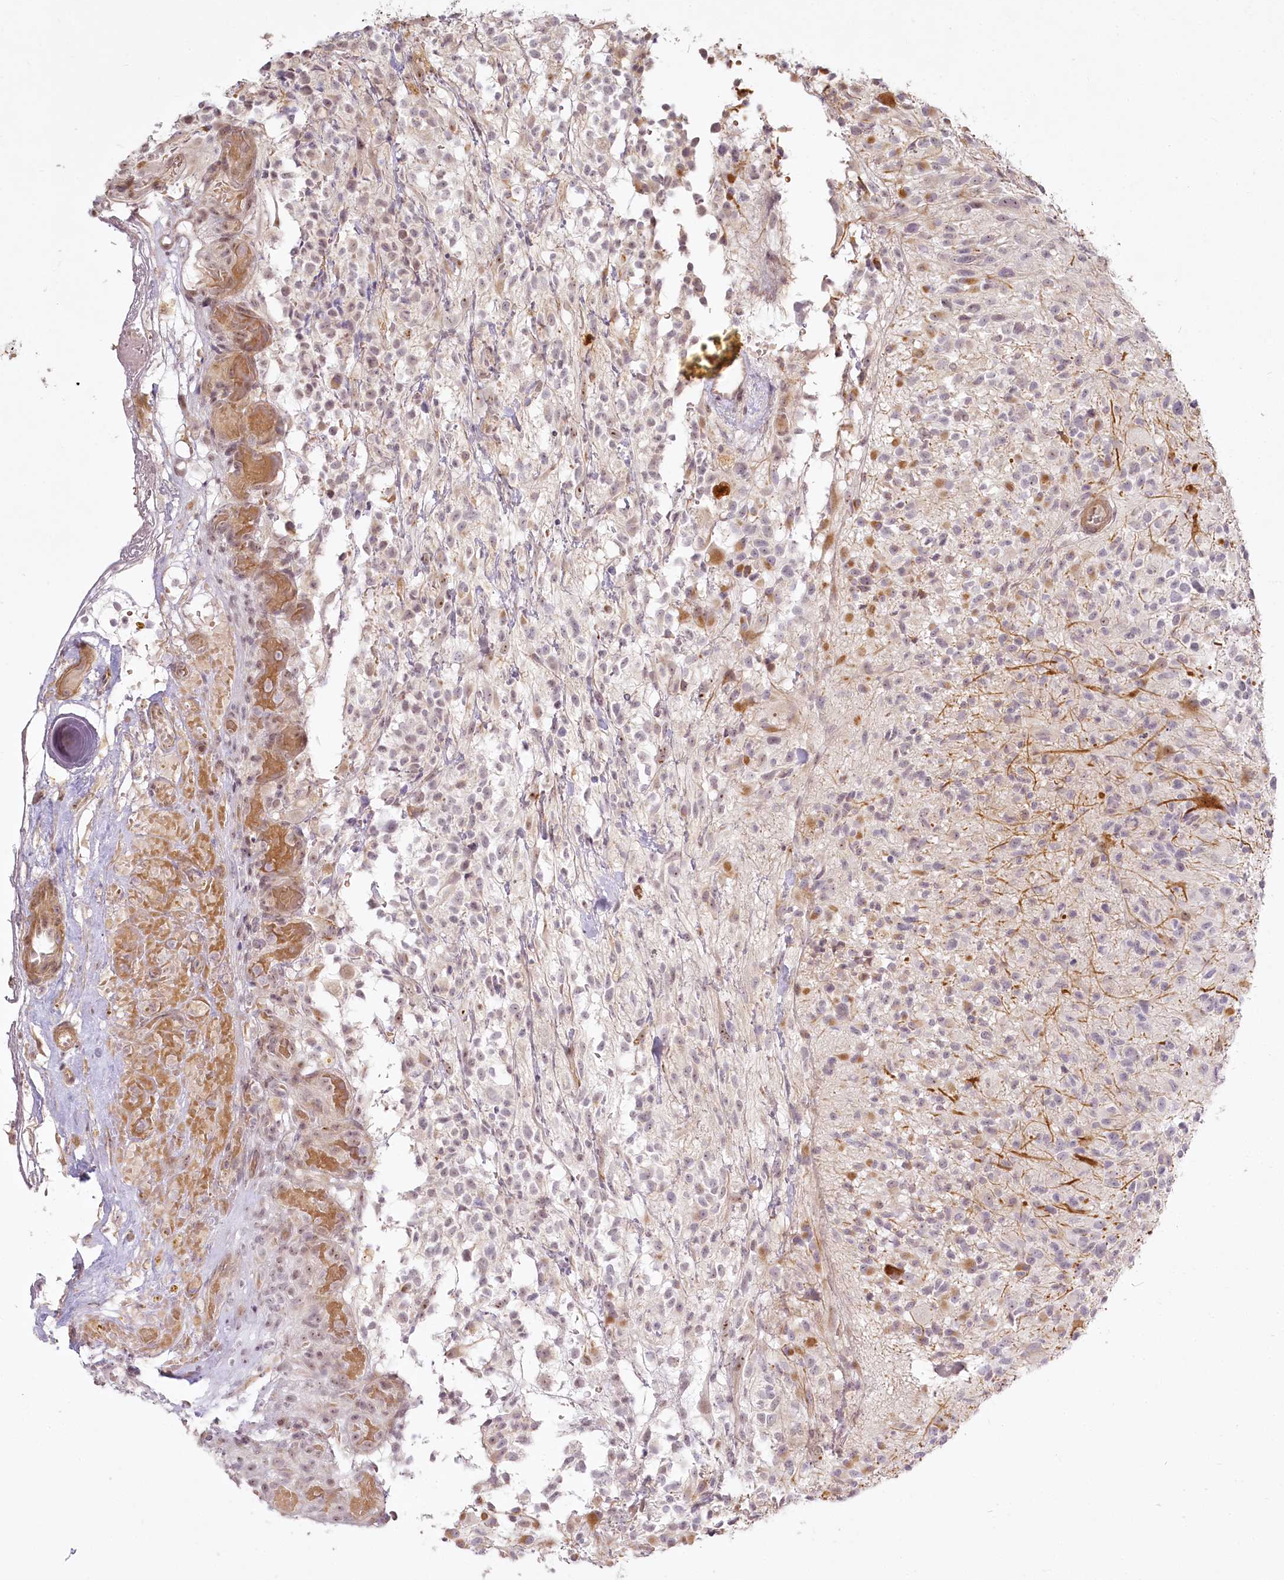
{"staining": {"intensity": "weak", "quantity": "<25%", "location": "nuclear"}, "tissue": "glioma", "cell_type": "Tumor cells", "image_type": "cancer", "snomed": [{"axis": "morphology", "description": "Glioma, malignant, High grade"}, {"axis": "morphology", "description": "Glioblastoma, NOS"}, {"axis": "topography", "description": "Brain"}], "caption": "High power microscopy micrograph of an immunohistochemistry histopathology image of malignant glioma (high-grade), revealing no significant staining in tumor cells. (Brightfield microscopy of DAB (3,3'-diaminobenzidine) IHC at high magnification).", "gene": "EXOSC7", "patient": {"sex": "male", "age": 60}}